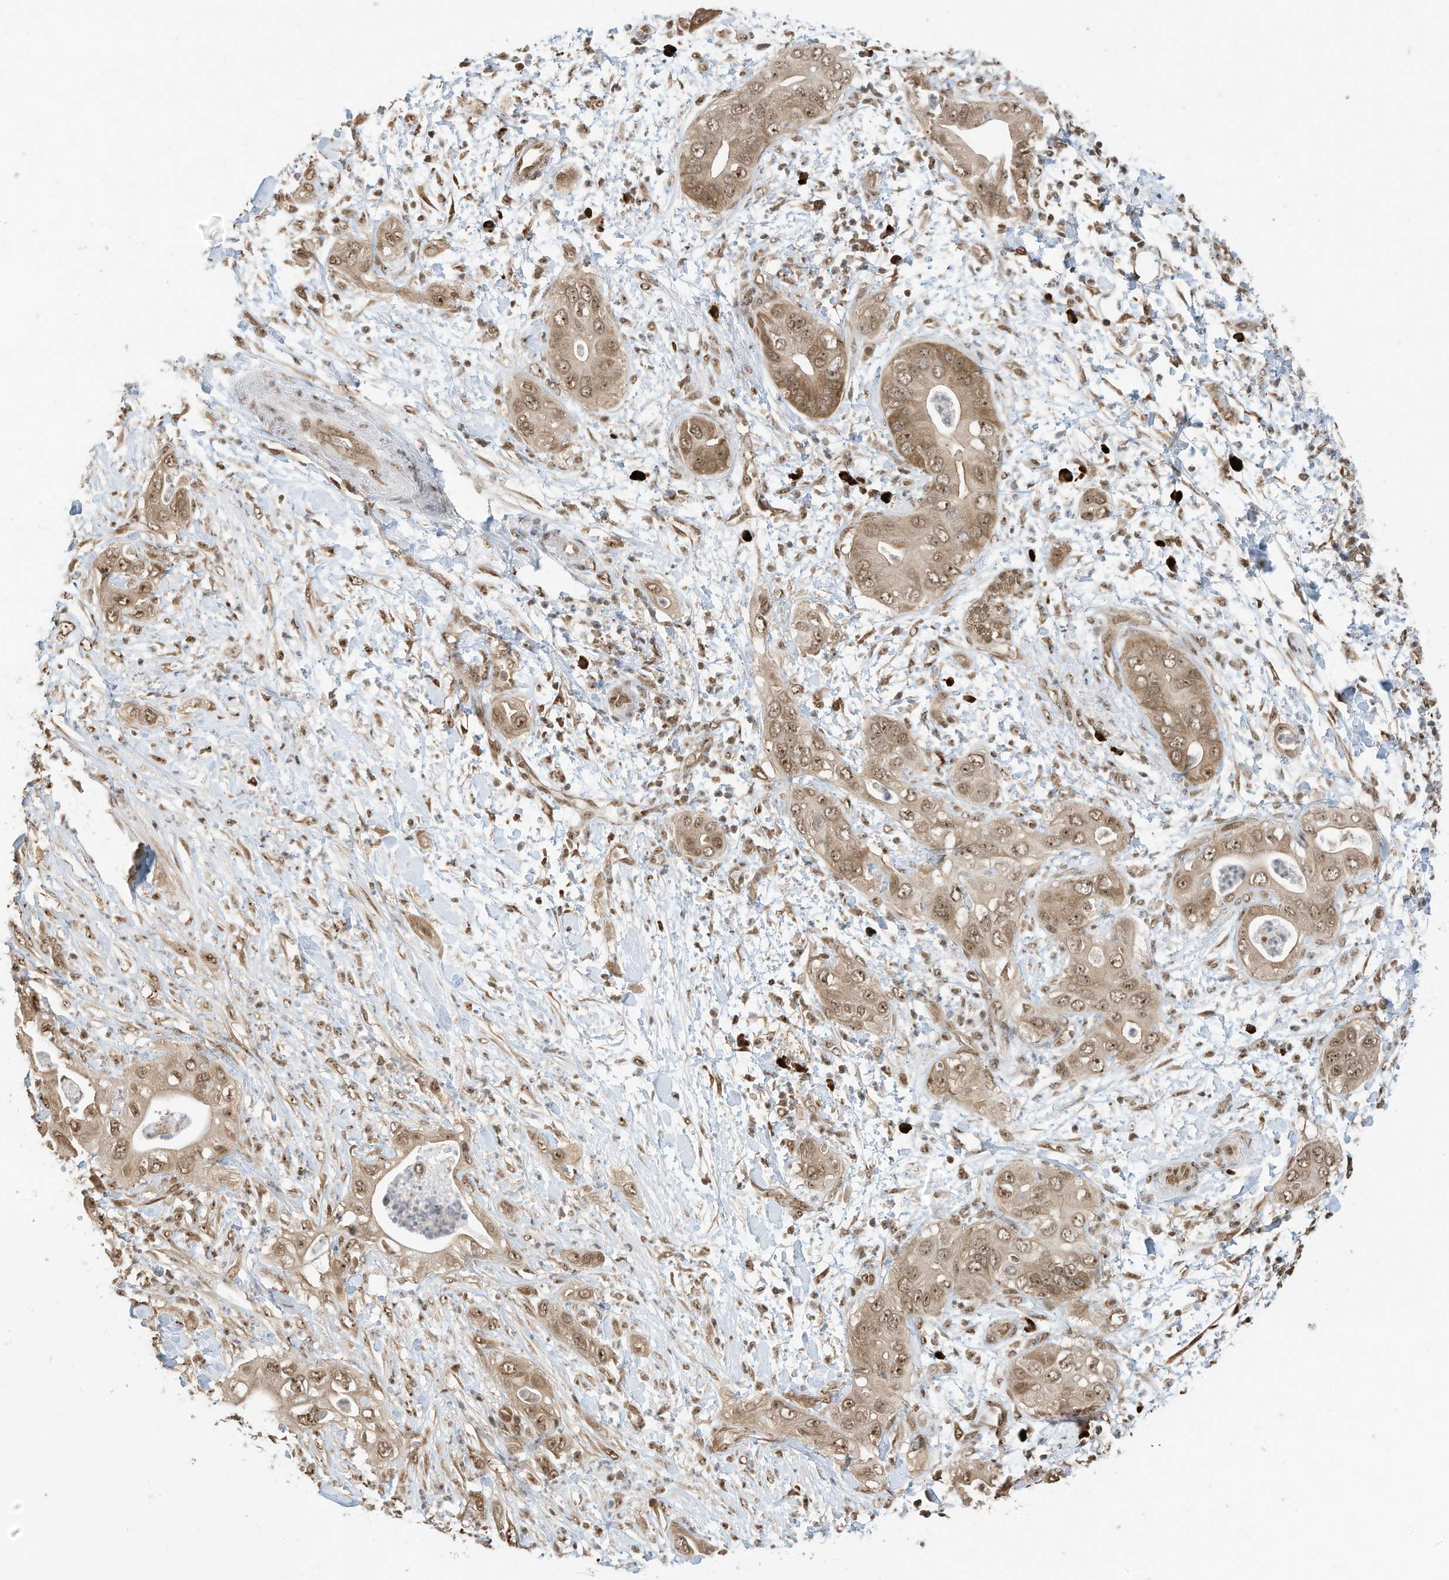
{"staining": {"intensity": "moderate", "quantity": ">75%", "location": "cytoplasmic/membranous,nuclear"}, "tissue": "pancreatic cancer", "cell_type": "Tumor cells", "image_type": "cancer", "snomed": [{"axis": "morphology", "description": "Adenocarcinoma, NOS"}, {"axis": "topography", "description": "Pancreas"}], "caption": "Protein staining displays moderate cytoplasmic/membranous and nuclear expression in about >75% of tumor cells in pancreatic adenocarcinoma. (IHC, brightfield microscopy, high magnification).", "gene": "ZNF195", "patient": {"sex": "female", "age": 78}}